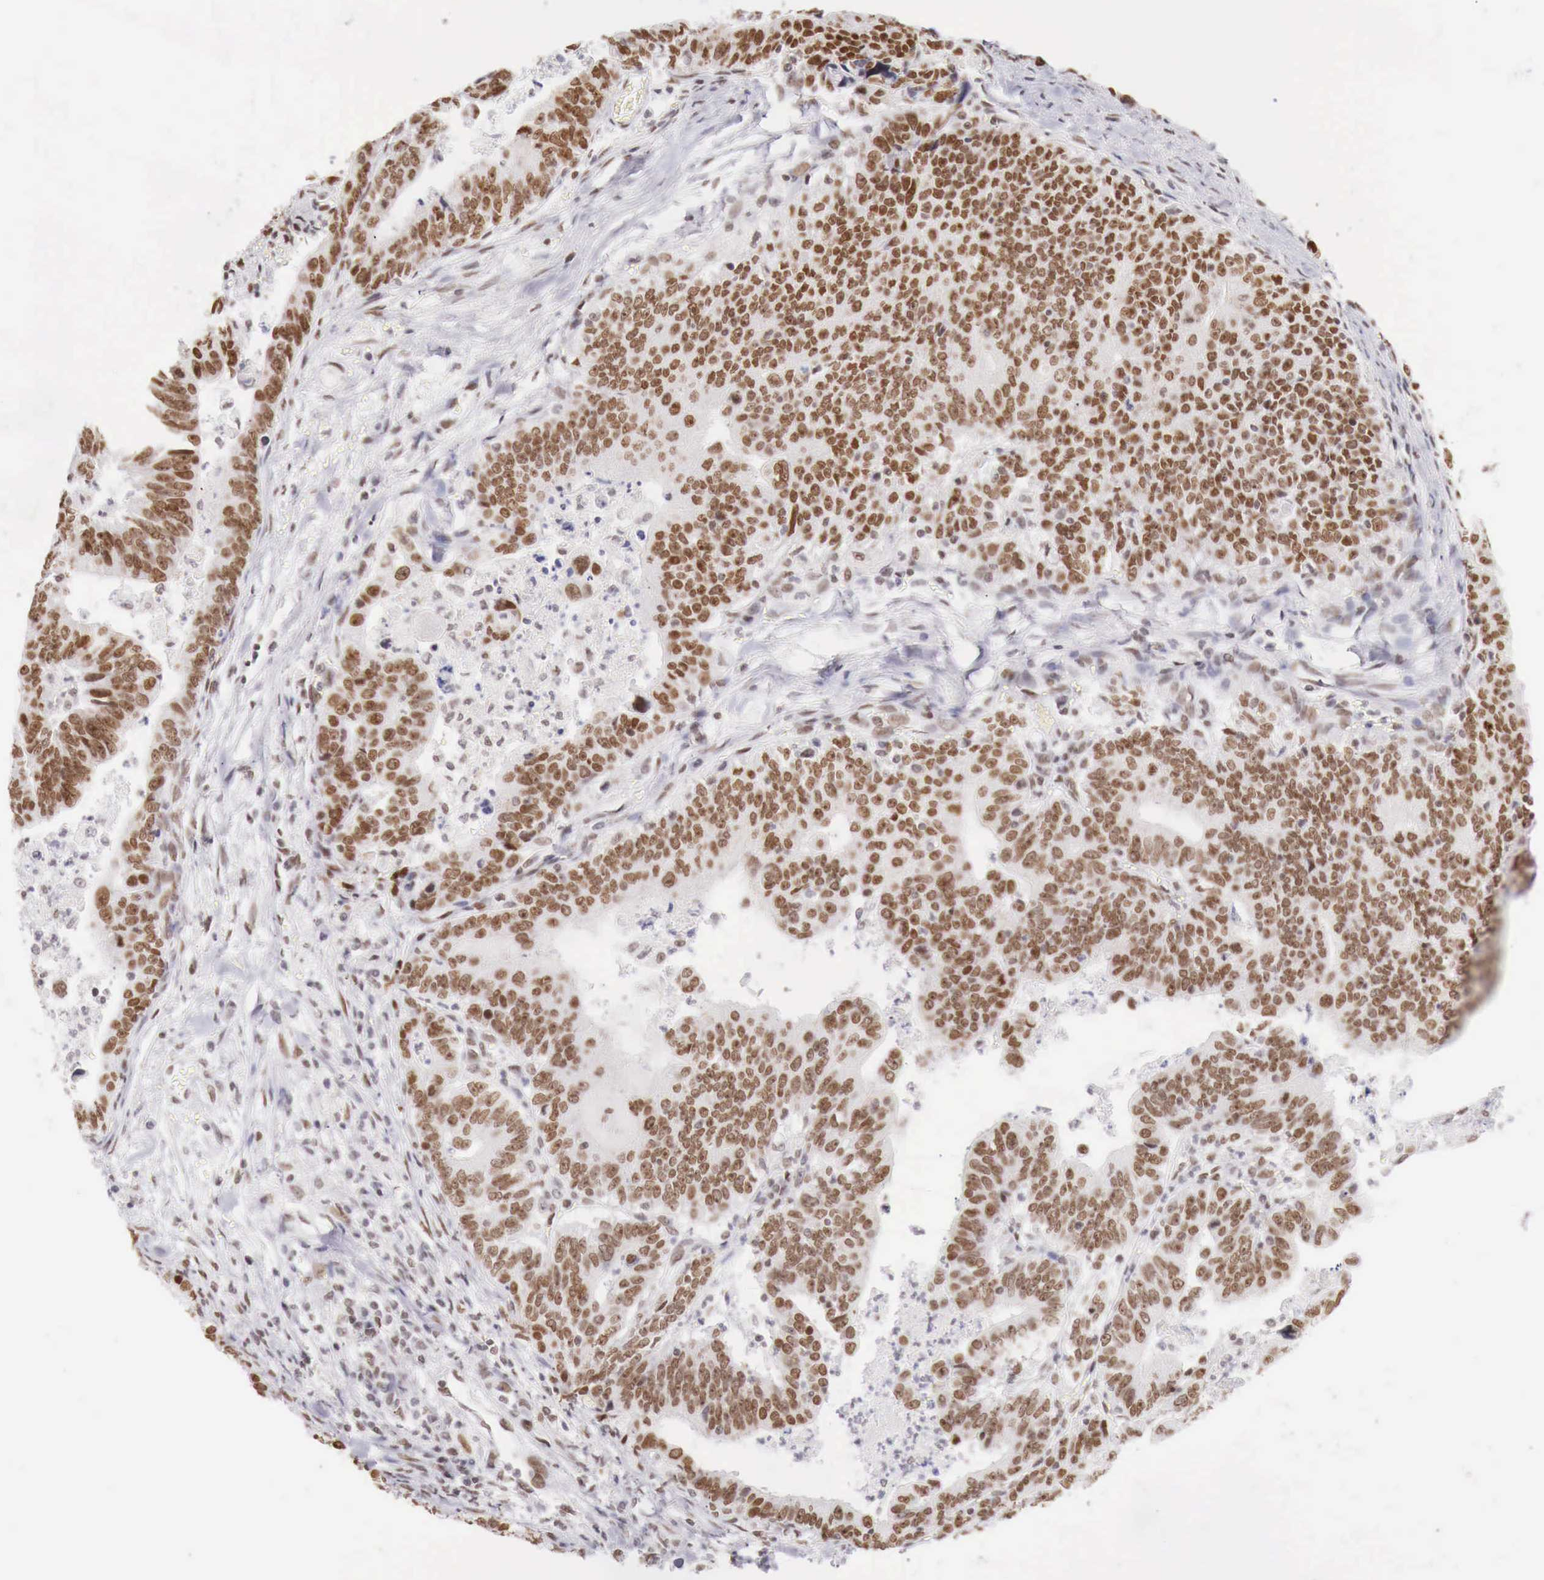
{"staining": {"intensity": "moderate", "quantity": "25%-75%", "location": "nuclear"}, "tissue": "stomach cancer", "cell_type": "Tumor cells", "image_type": "cancer", "snomed": [{"axis": "morphology", "description": "Adenocarcinoma, NOS"}, {"axis": "topography", "description": "Stomach, upper"}], "caption": "Tumor cells show medium levels of moderate nuclear expression in about 25%-75% of cells in human stomach adenocarcinoma.", "gene": "PHF14", "patient": {"sex": "female", "age": 50}}